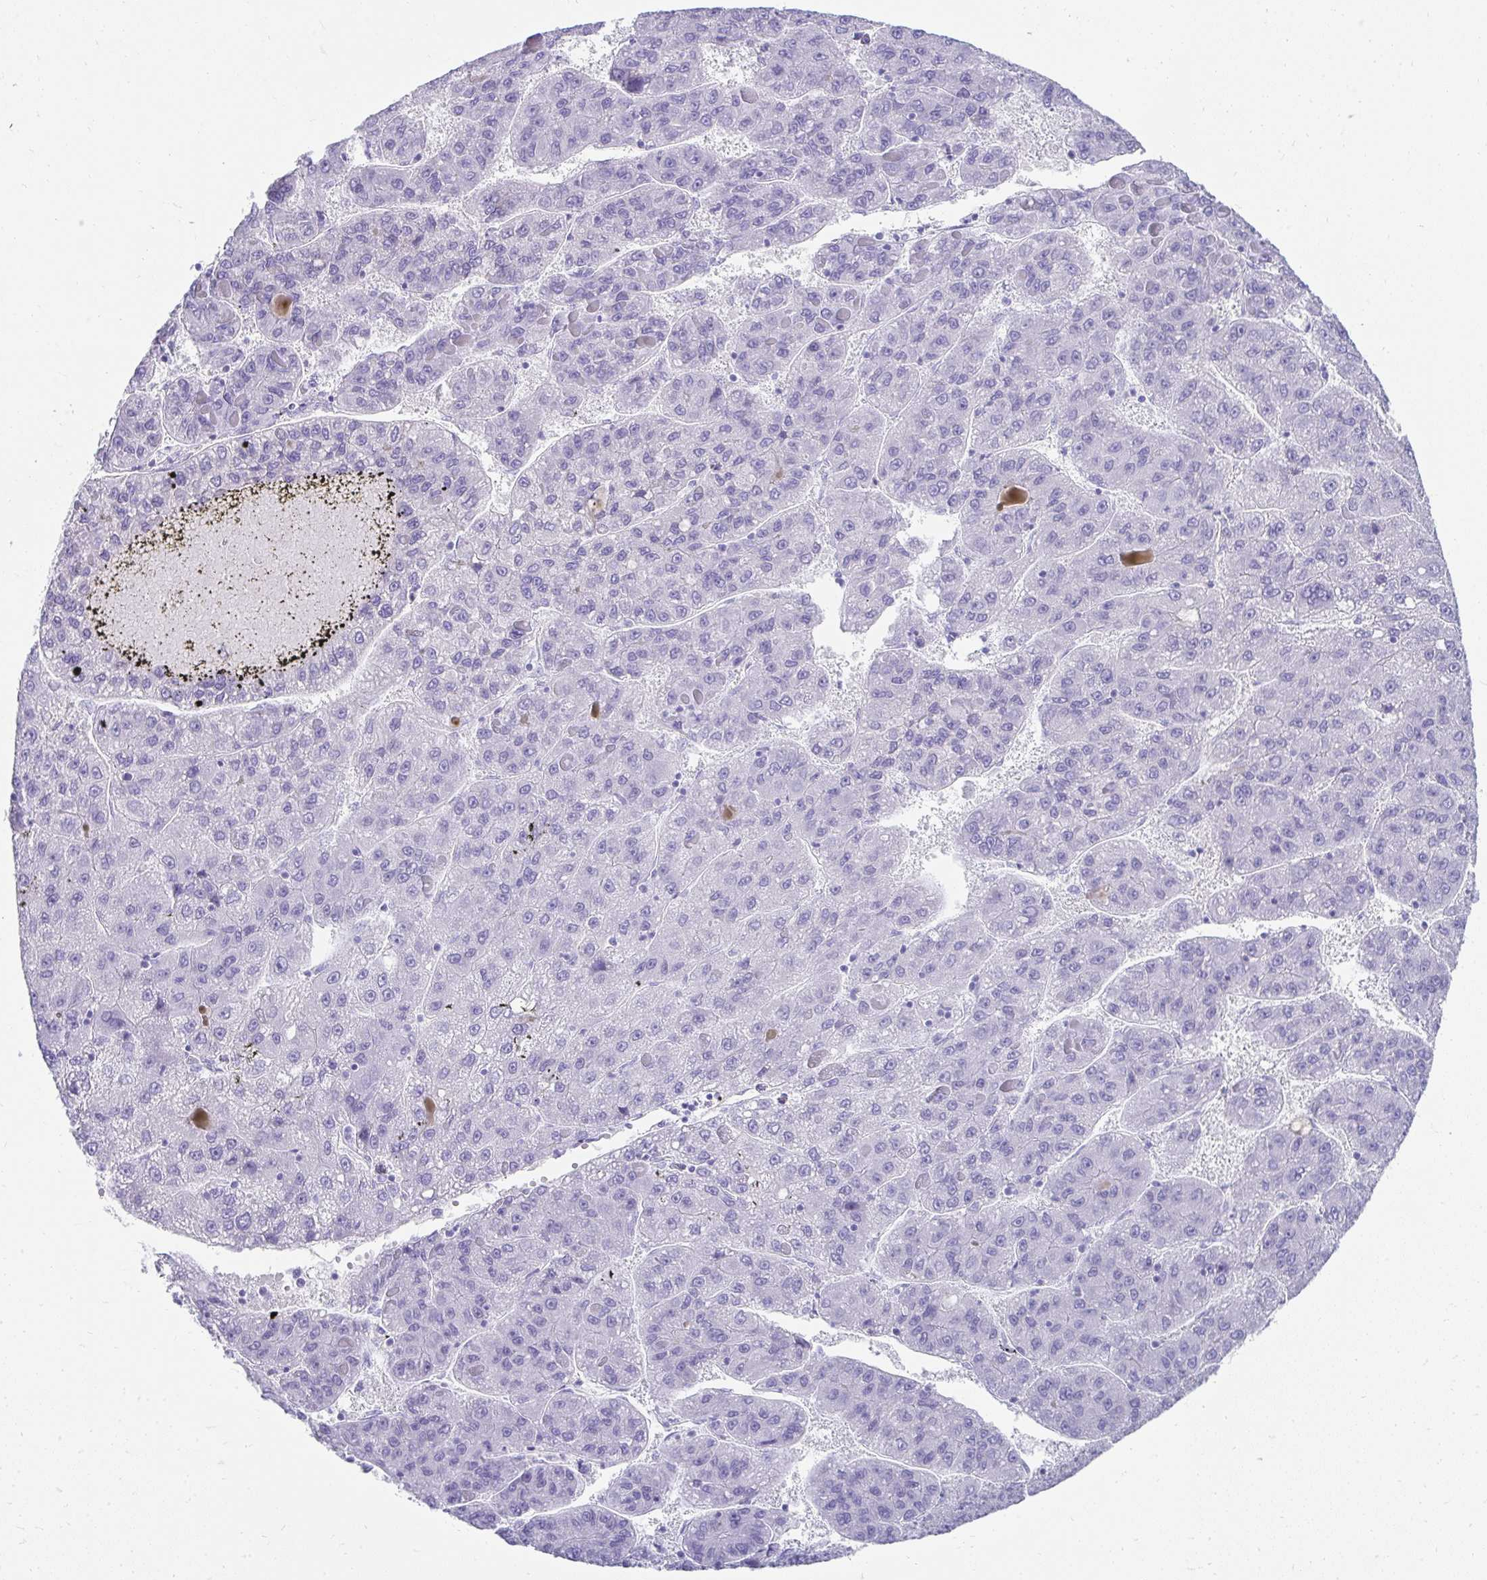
{"staining": {"intensity": "negative", "quantity": "none", "location": "none"}, "tissue": "liver cancer", "cell_type": "Tumor cells", "image_type": "cancer", "snomed": [{"axis": "morphology", "description": "Carcinoma, Hepatocellular, NOS"}, {"axis": "topography", "description": "Liver"}], "caption": "The histopathology image displays no staining of tumor cells in liver cancer (hepatocellular carcinoma). (DAB immunohistochemistry, high magnification).", "gene": "TNNT1", "patient": {"sex": "female", "age": 82}}